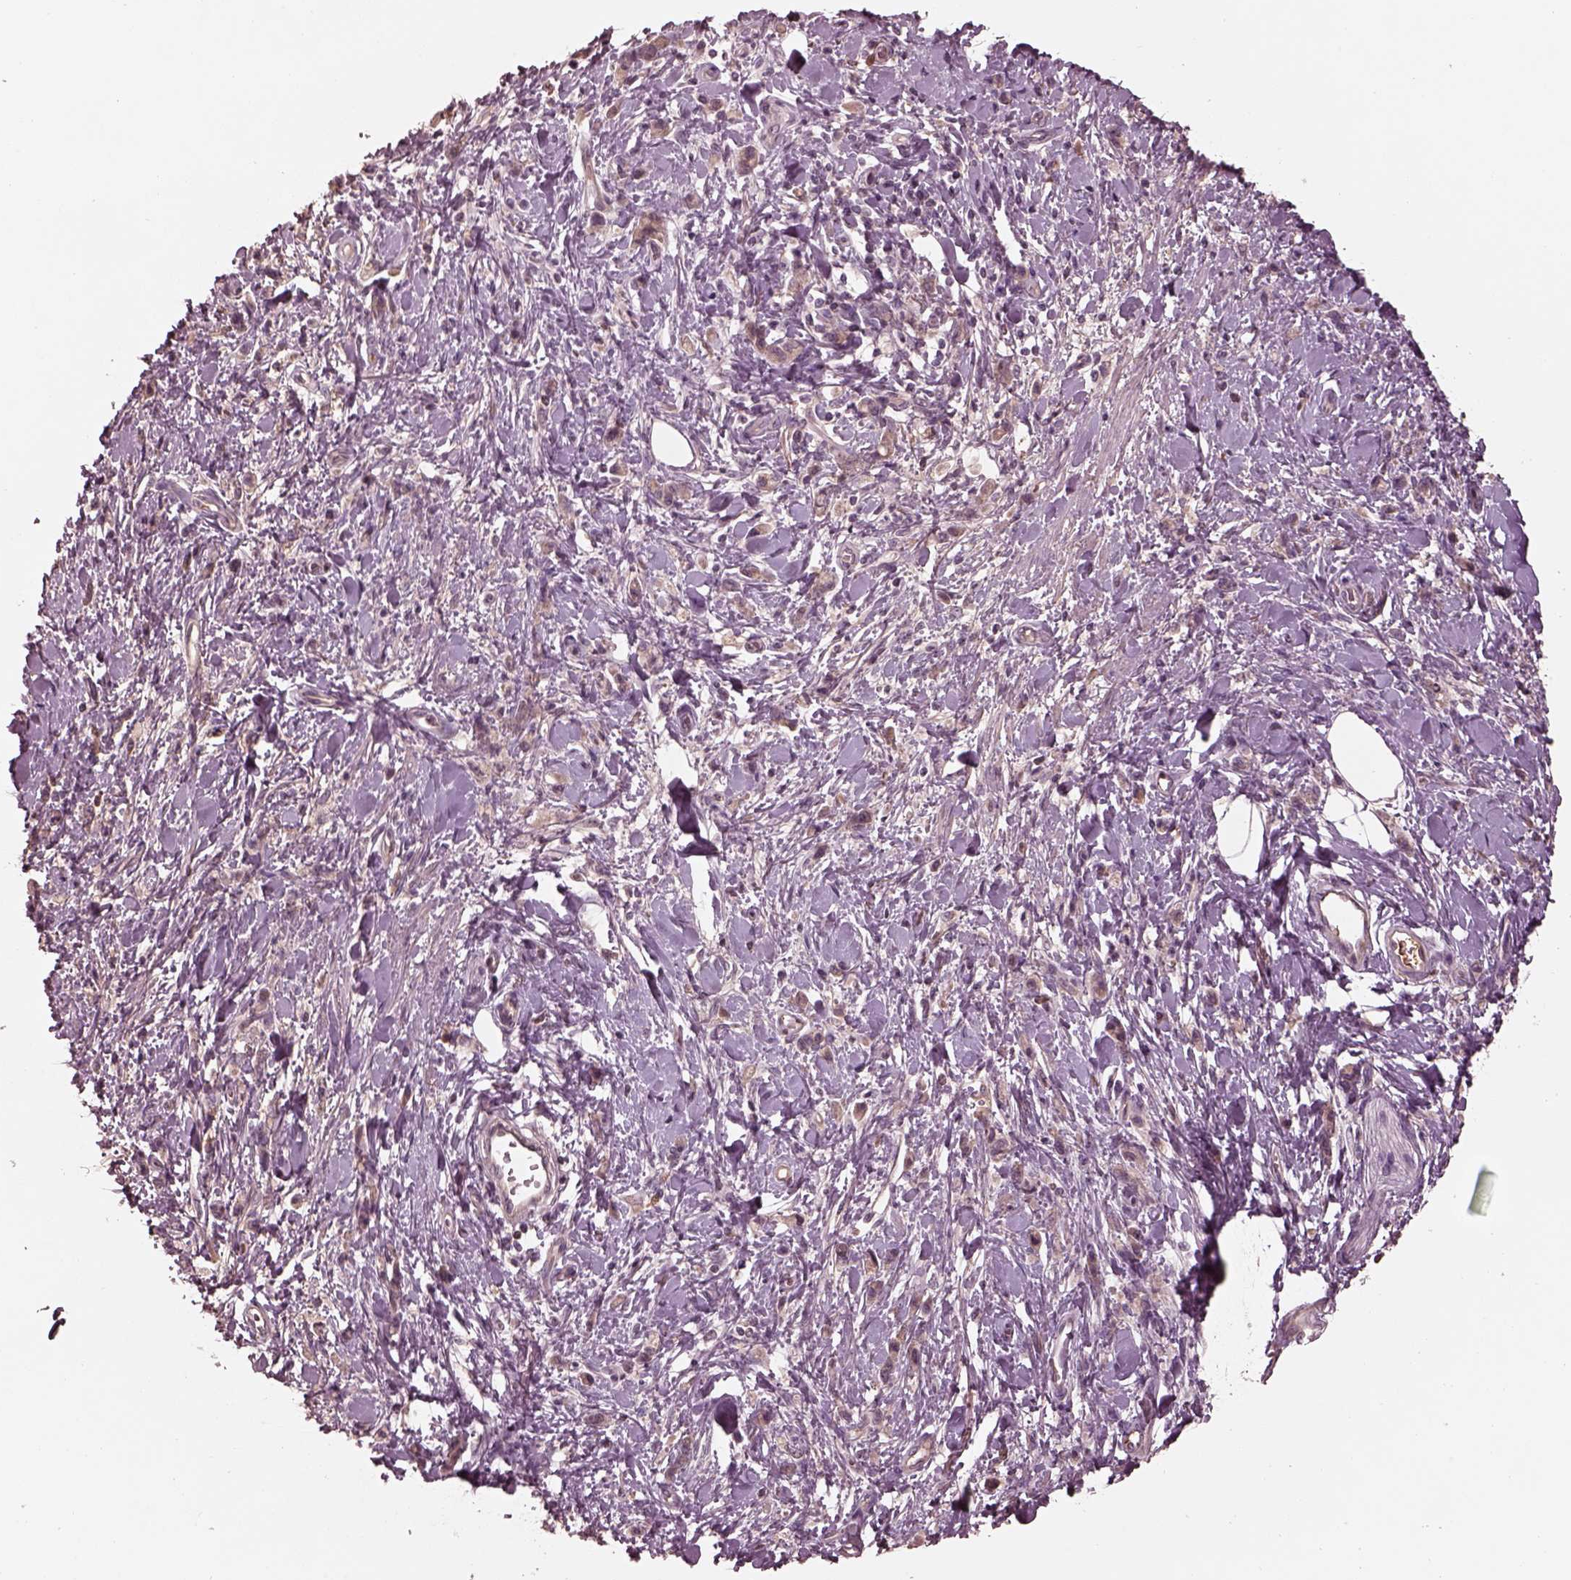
{"staining": {"intensity": "weak", "quantity": ">75%", "location": "cytoplasmic/membranous"}, "tissue": "stomach cancer", "cell_type": "Tumor cells", "image_type": "cancer", "snomed": [{"axis": "morphology", "description": "Adenocarcinoma, NOS"}, {"axis": "topography", "description": "Stomach"}], "caption": "Weak cytoplasmic/membranous protein staining is identified in approximately >75% of tumor cells in stomach cancer (adenocarcinoma).", "gene": "TF", "patient": {"sex": "male", "age": 77}}